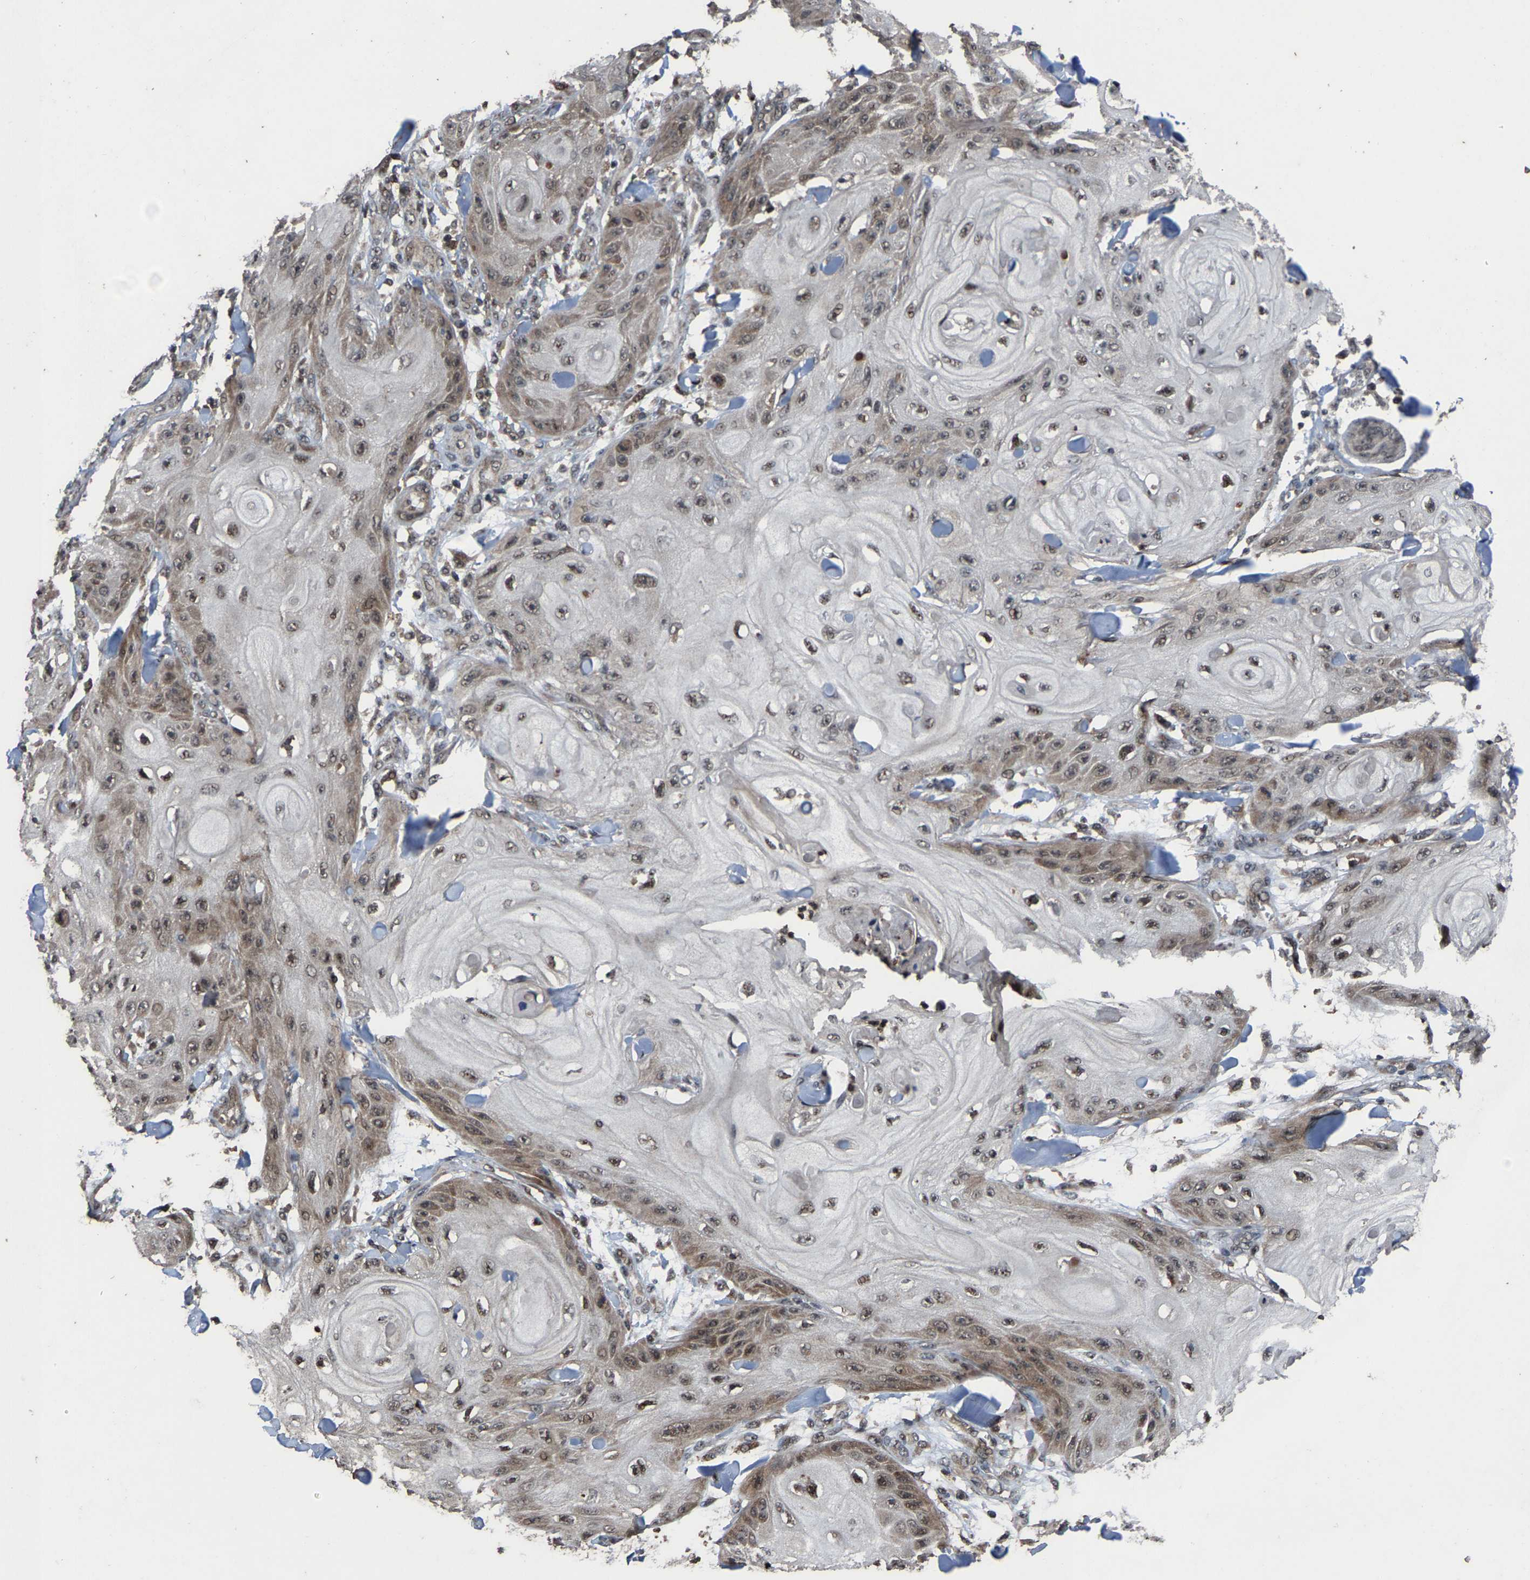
{"staining": {"intensity": "moderate", "quantity": "<25%", "location": "cytoplasmic/membranous,nuclear"}, "tissue": "skin cancer", "cell_type": "Tumor cells", "image_type": "cancer", "snomed": [{"axis": "morphology", "description": "Squamous cell carcinoma, NOS"}, {"axis": "topography", "description": "Skin"}], "caption": "Squamous cell carcinoma (skin) stained with DAB immunohistochemistry displays low levels of moderate cytoplasmic/membranous and nuclear staining in about <25% of tumor cells.", "gene": "HAUS6", "patient": {"sex": "male", "age": 74}}